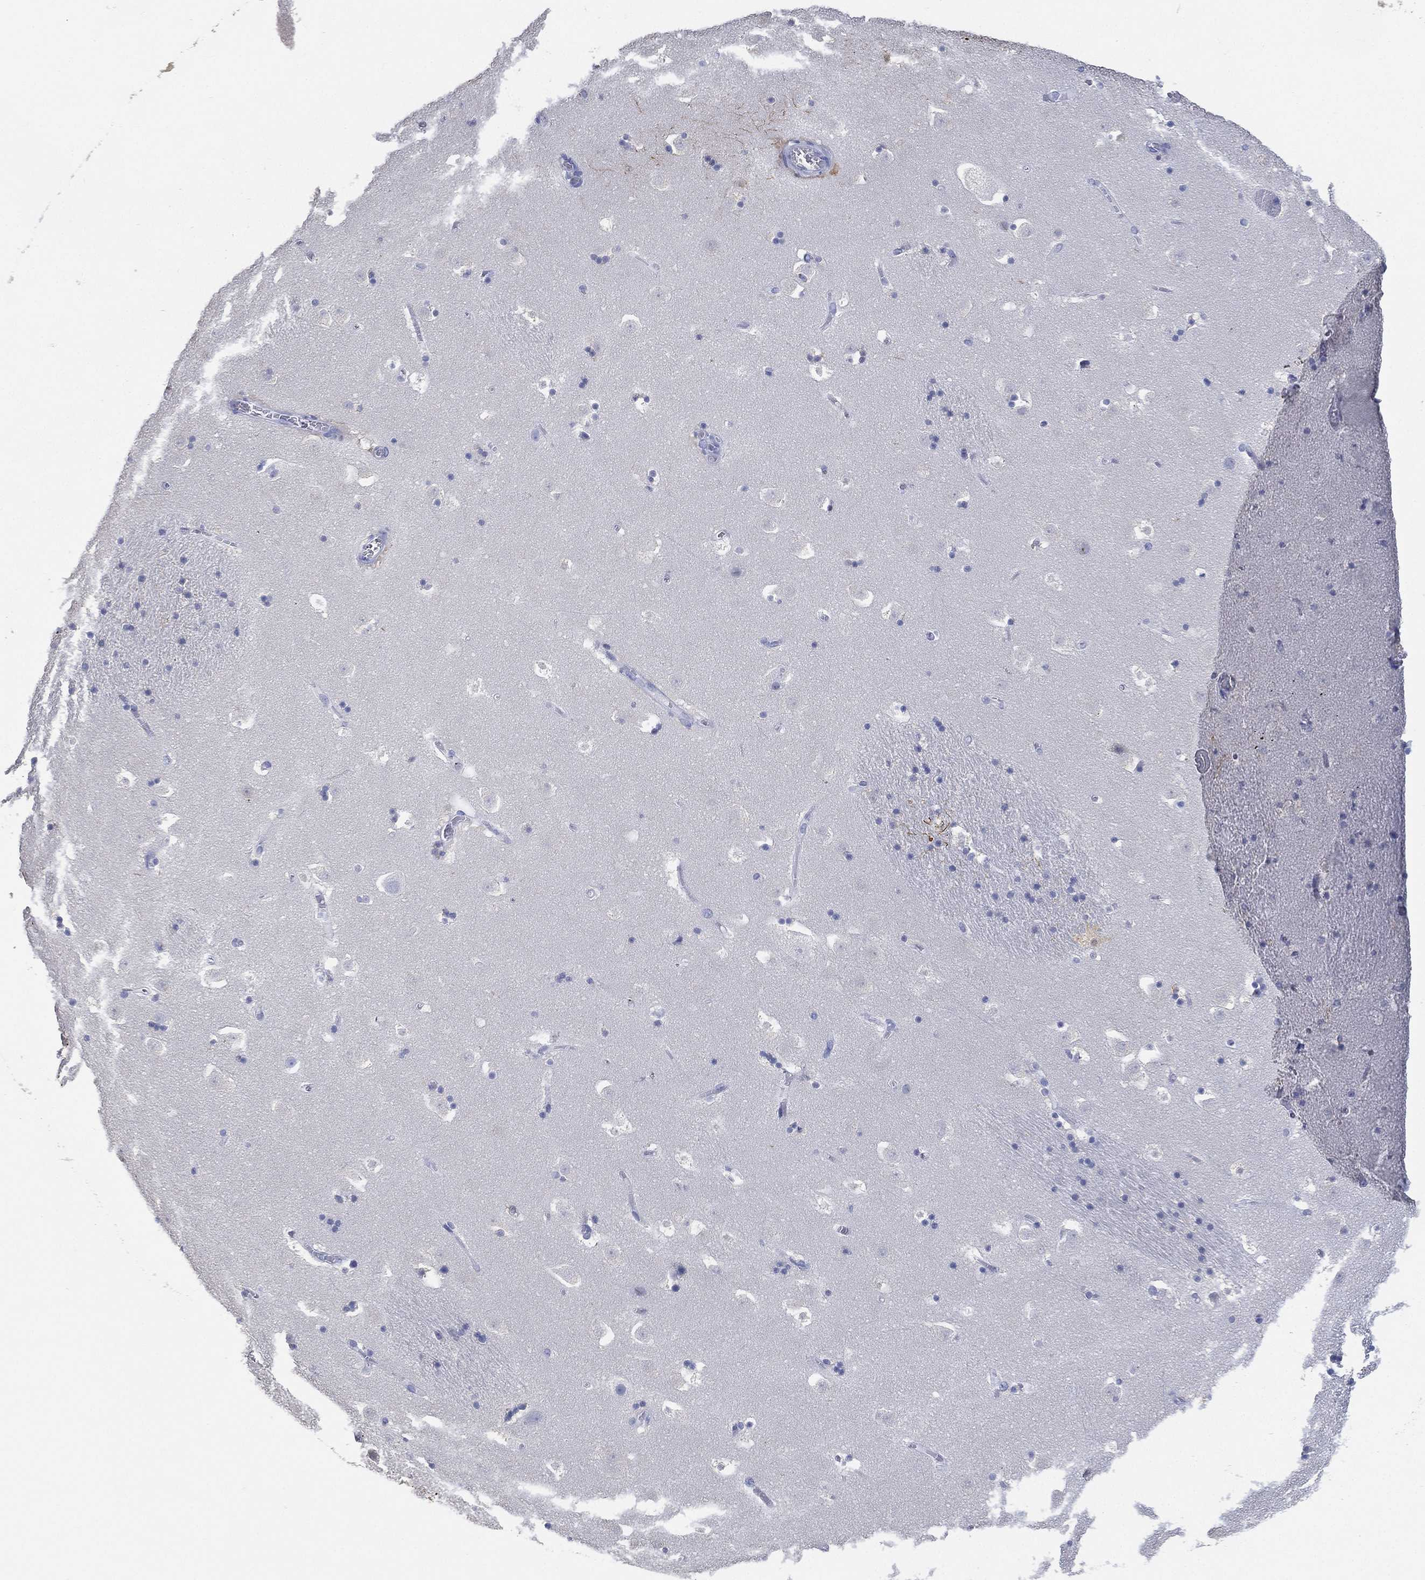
{"staining": {"intensity": "strong", "quantity": "<25%", "location": "cytoplasmic/membranous"}, "tissue": "caudate", "cell_type": "Glial cells", "image_type": "normal", "snomed": [{"axis": "morphology", "description": "Normal tissue, NOS"}, {"axis": "topography", "description": "Lateral ventricle wall"}], "caption": "Caudate stained with DAB IHC reveals medium levels of strong cytoplasmic/membranous expression in about <25% of glial cells.", "gene": "FMO1", "patient": {"sex": "female", "age": 42}}